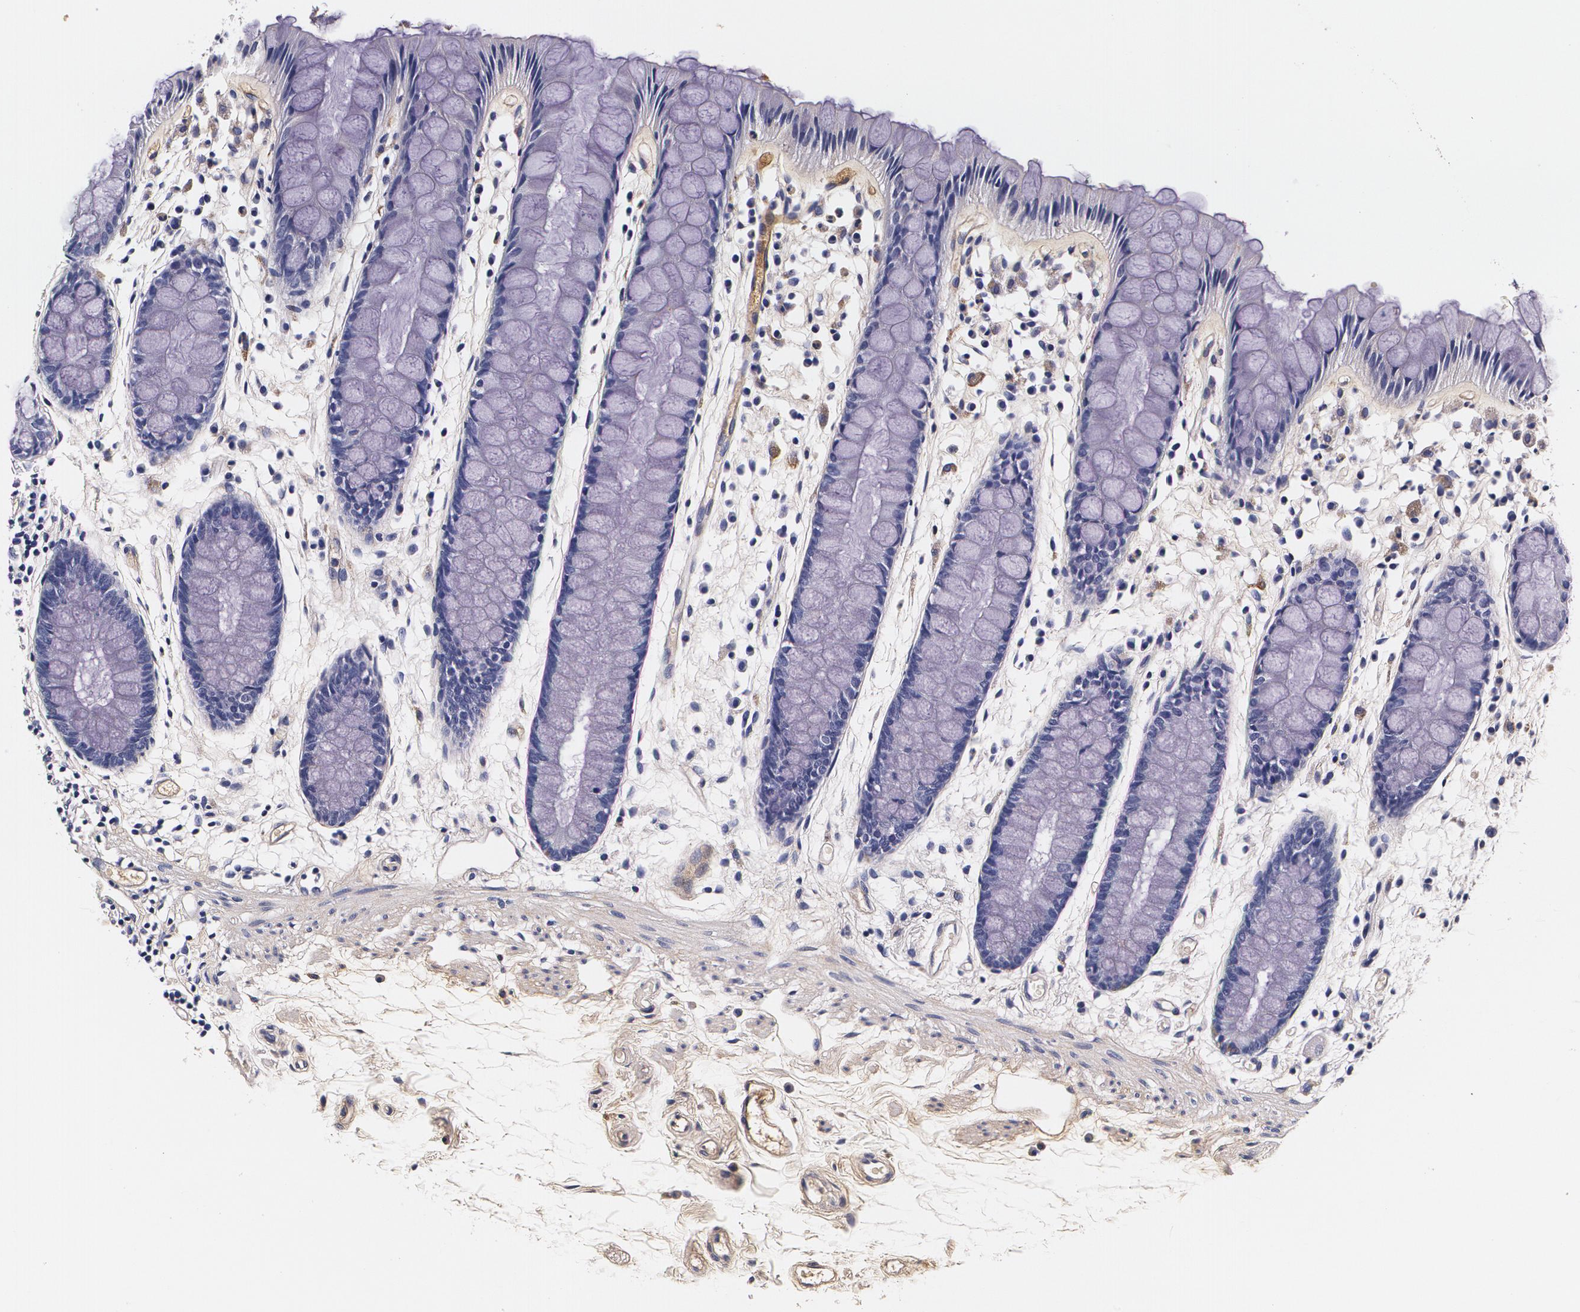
{"staining": {"intensity": "negative", "quantity": "none", "location": "none"}, "tissue": "rectum", "cell_type": "Glandular cells", "image_type": "normal", "snomed": [{"axis": "morphology", "description": "Normal tissue, NOS"}, {"axis": "topography", "description": "Rectum"}], "caption": "High magnification brightfield microscopy of benign rectum stained with DAB (3,3'-diaminobenzidine) (brown) and counterstained with hematoxylin (blue): glandular cells show no significant staining. (DAB immunohistochemistry with hematoxylin counter stain).", "gene": "TTR", "patient": {"sex": "female", "age": 66}}